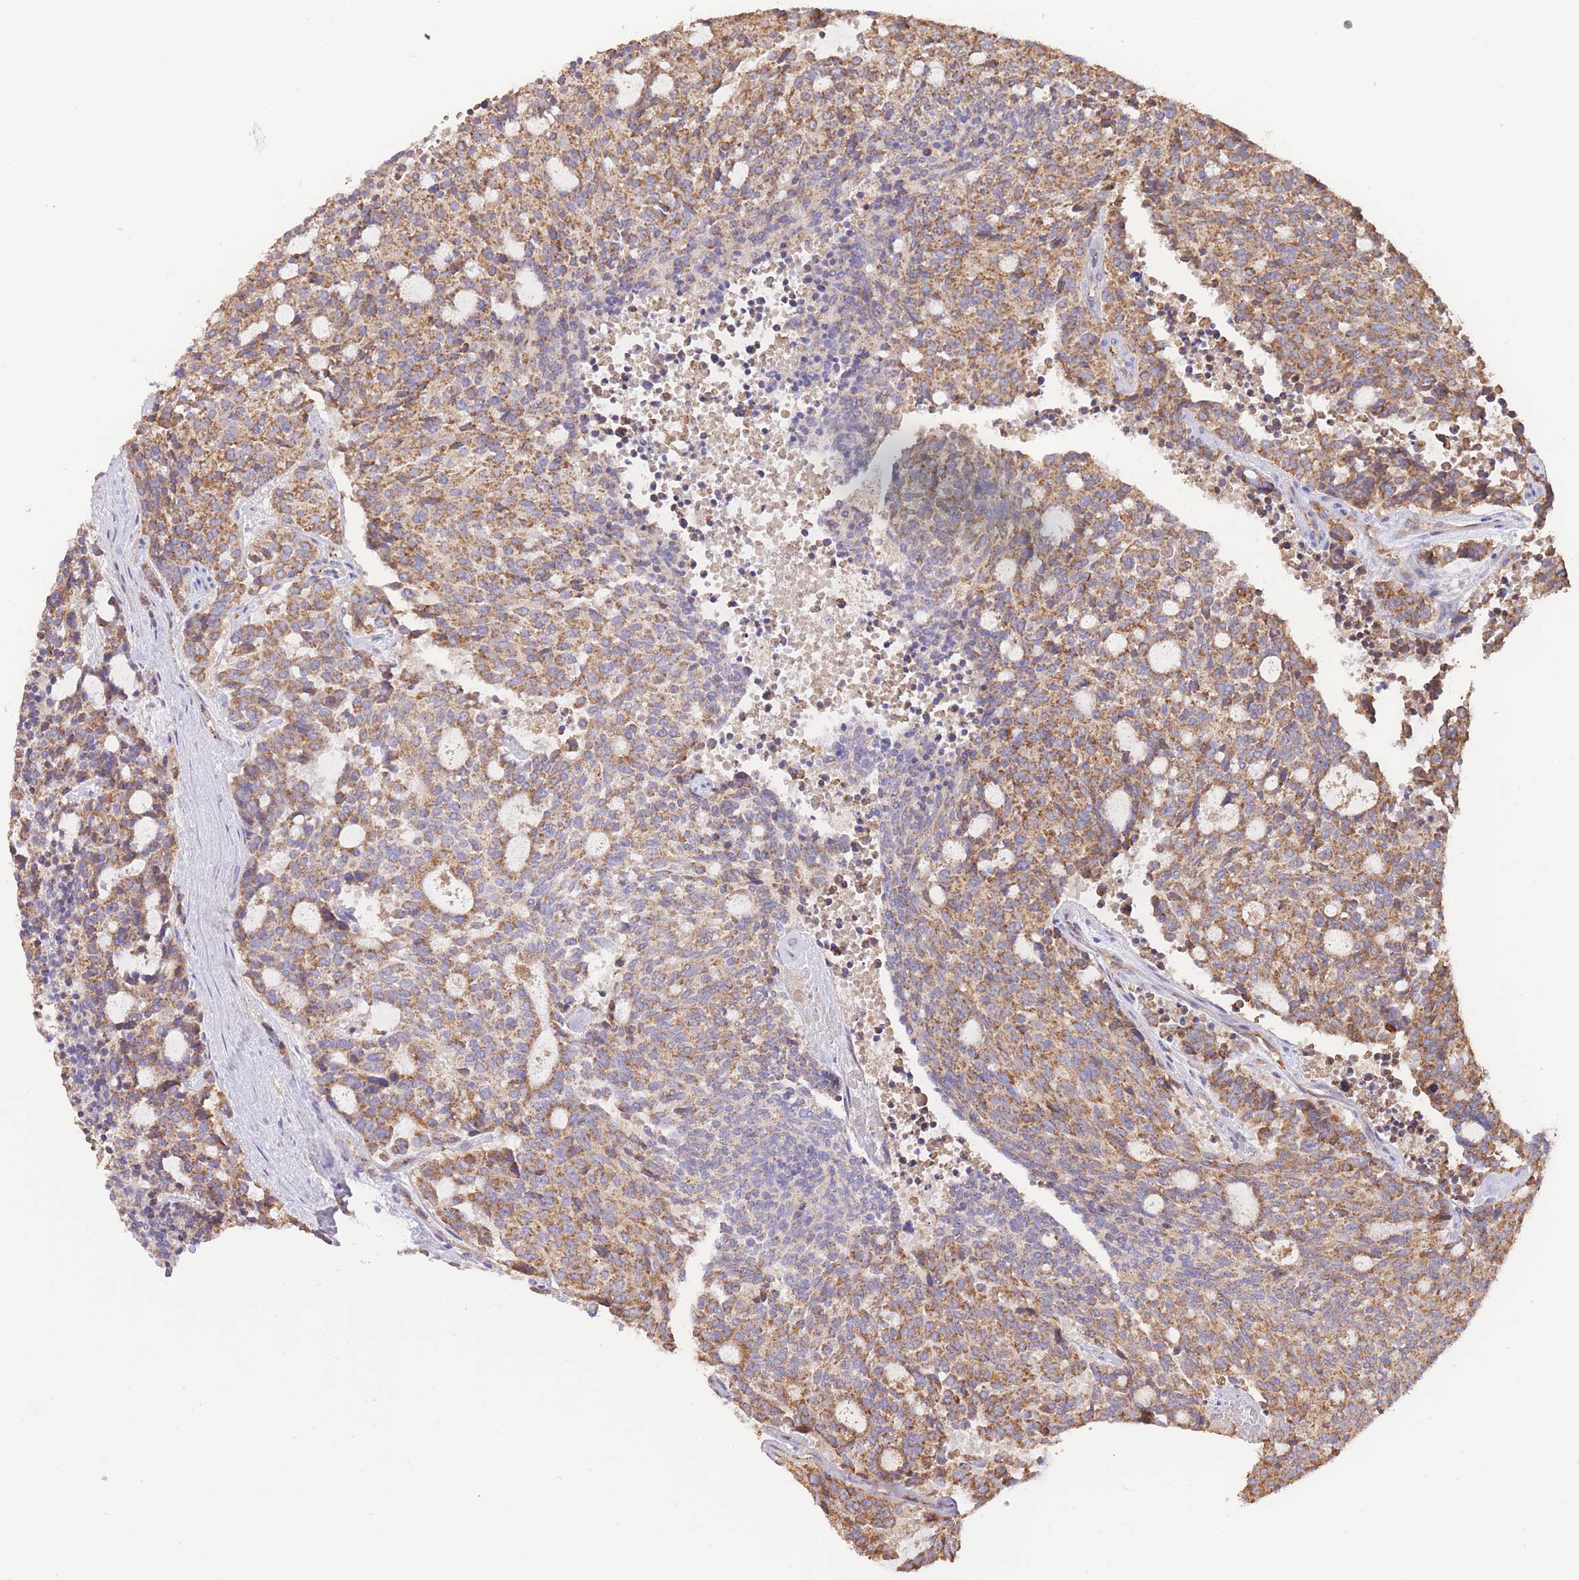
{"staining": {"intensity": "moderate", "quantity": ">75%", "location": "cytoplasmic/membranous"}, "tissue": "carcinoid", "cell_type": "Tumor cells", "image_type": "cancer", "snomed": [{"axis": "morphology", "description": "Carcinoid, malignant, NOS"}, {"axis": "topography", "description": "Pancreas"}], "caption": "Immunohistochemistry image of neoplastic tissue: carcinoid stained using IHC exhibits medium levels of moderate protein expression localized specifically in the cytoplasmic/membranous of tumor cells, appearing as a cytoplasmic/membranous brown color.", "gene": "PREP", "patient": {"sex": "female", "age": 54}}